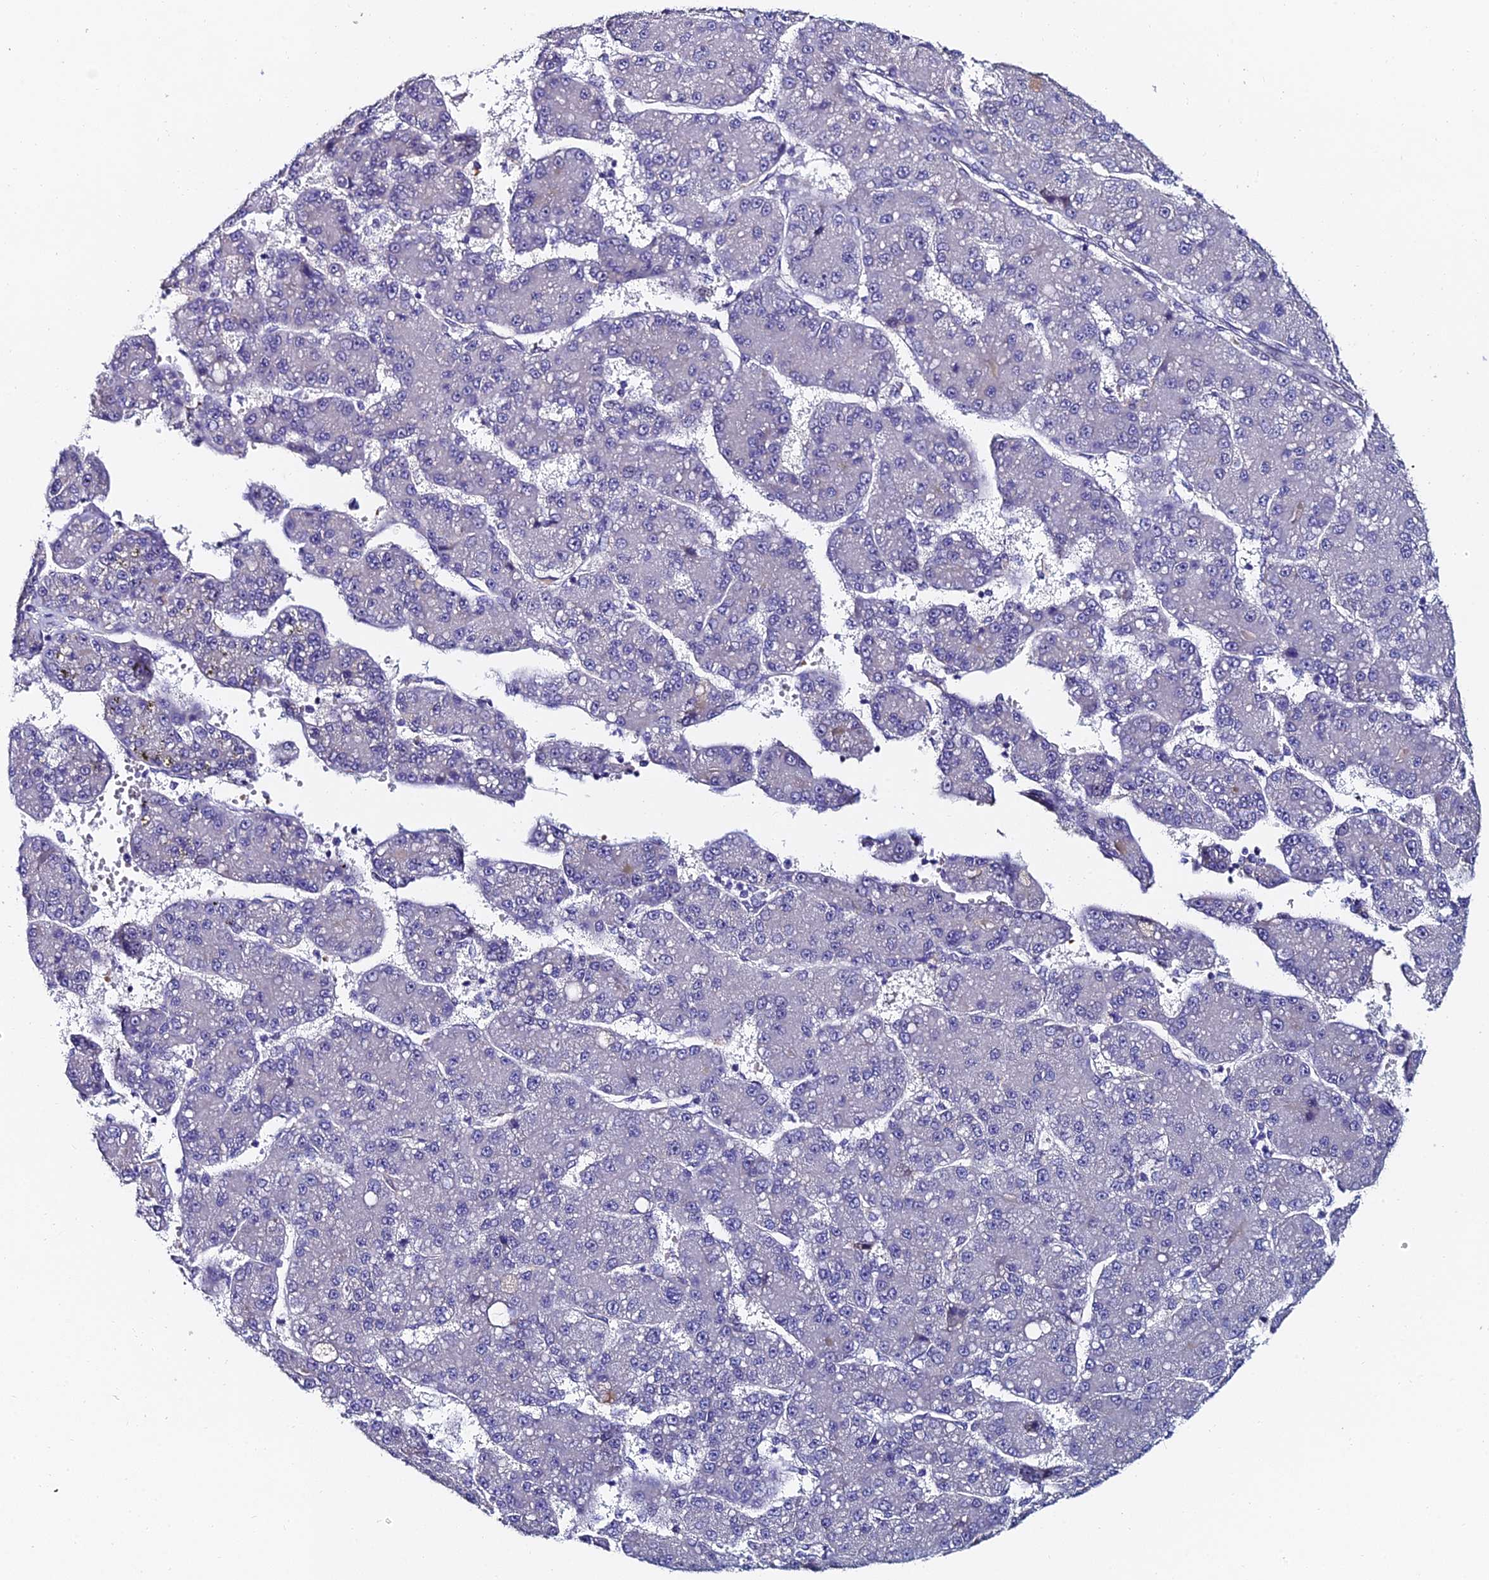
{"staining": {"intensity": "negative", "quantity": "none", "location": "none"}, "tissue": "liver cancer", "cell_type": "Tumor cells", "image_type": "cancer", "snomed": [{"axis": "morphology", "description": "Carcinoma, Hepatocellular, NOS"}, {"axis": "topography", "description": "Liver"}], "caption": "IHC of human liver cancer demonstrates no expression in tumor cells.", "gene": "TRIM24", "patient": {"sex": "male", "age": 67}}